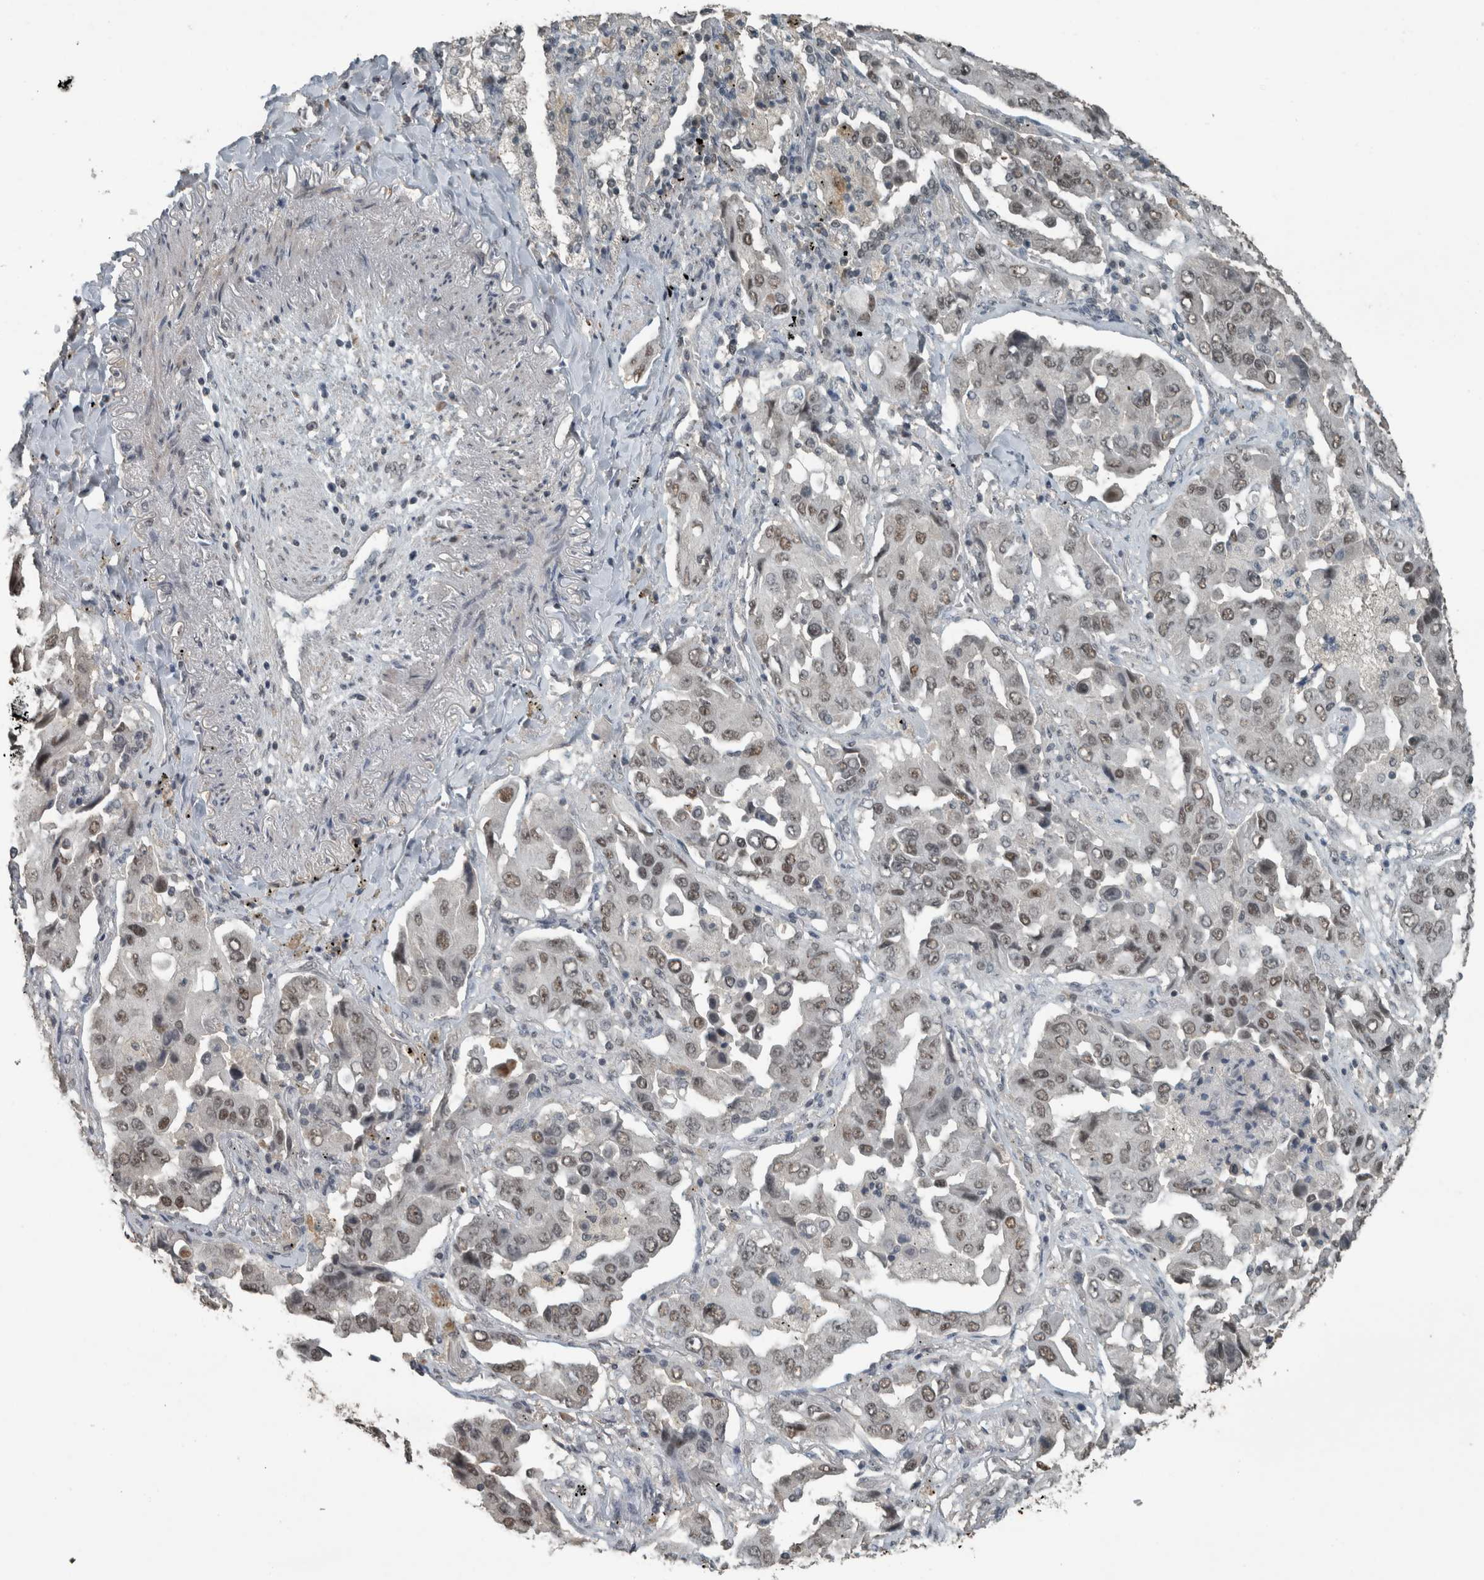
{"staining": {"intensity": "weak", "quantity": ">75%", "location": "nuclear"}, "tissue": "lung cancer", "cell_type": "Tumor cells", "image_type": "cancer", "snomed": [{"axis": "morphology", "description": "Adenocarcinoma, NOS"}, {"axis": "topography", "description": "Lung"}], "caption": "Human lung cancer stained for a protein (brown) reveals weak nuclear positive expression in about >75% of tumor cells.", "gene": "ZNF24", "patient": {"sex": "female", "age": 65}}